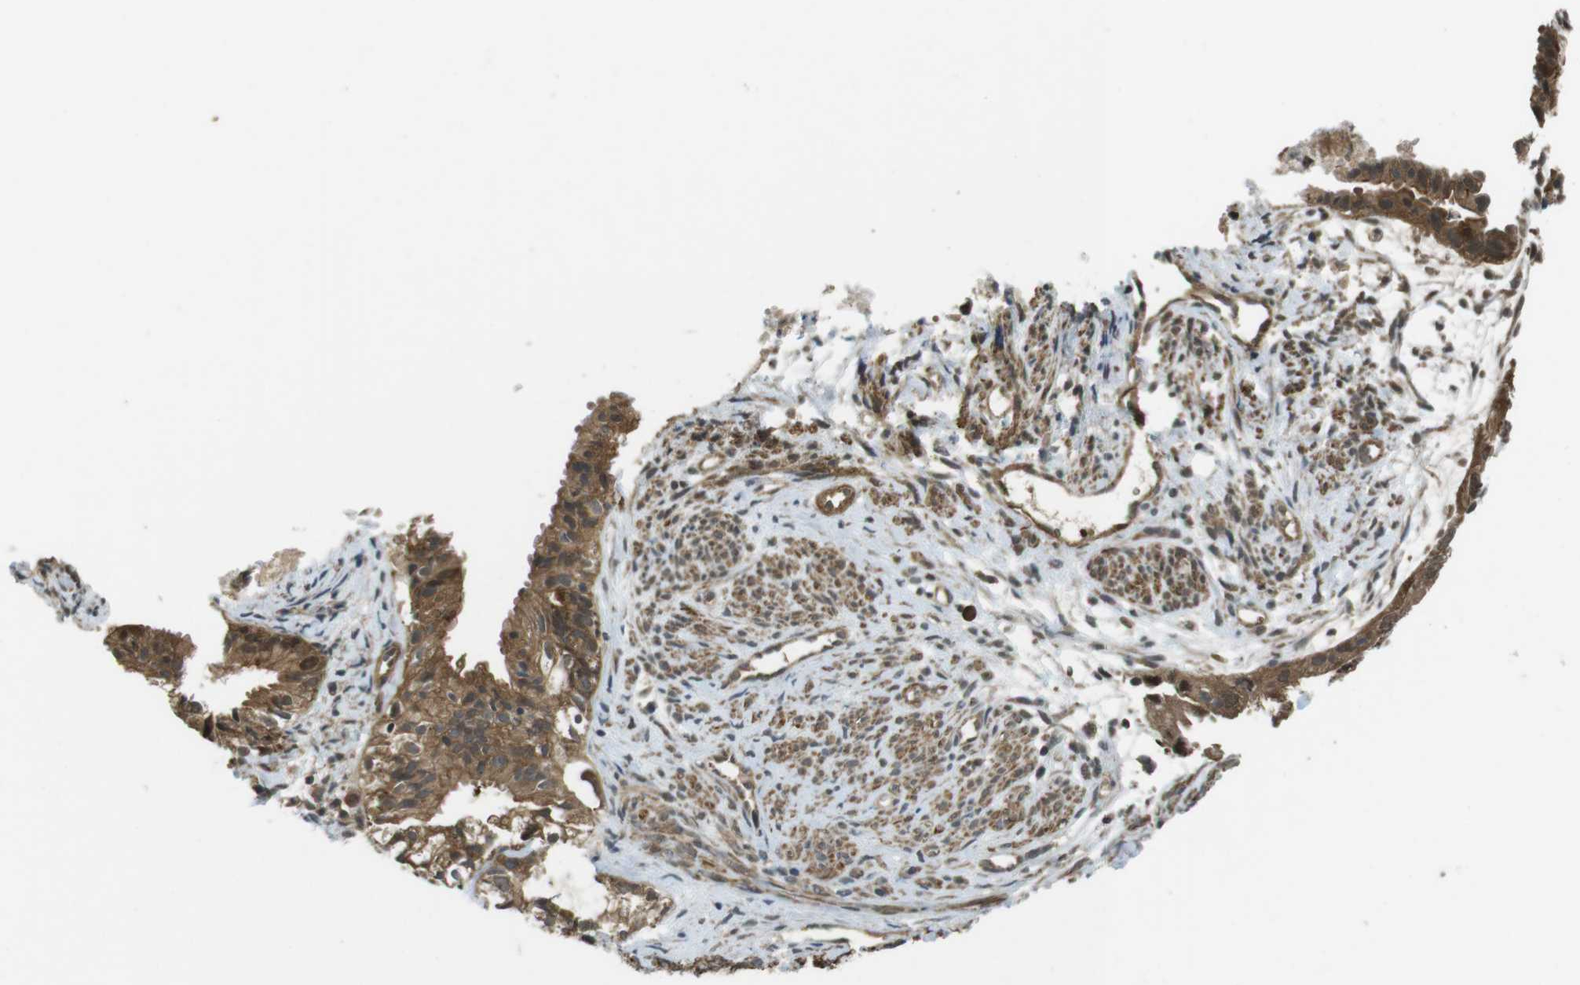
{"staining": {"intensity": "moderate", "quantity": ">75%", "location": "cytoplasmic/membranous"}, "tissue": "cervical cancer", "cell_type": "Tumor cells", "image_type": "cancer", "snomed": [{"axis": "morphology", "description": "Normal tissue, NOS"}, {"axis": "morphology", "description": "Adenocarcinoma, NOS"}, {"axis": "topography", "description": "Cervix"}, {"axis": "topography", "description": "Endometrium"}], "caption": "An image of cervical cancer stained for a protein displays moderate cytoplasmic/membranous brown staining in tumor cells. The staining is performed using DAB (3,3'-diaminobenzidine) brown chromogen to label protein expression. The nuclei are counter-stained blue using hematoxylin.", "gene": "LRRC3B", "patient": {"sex": "female", "age": 86}}